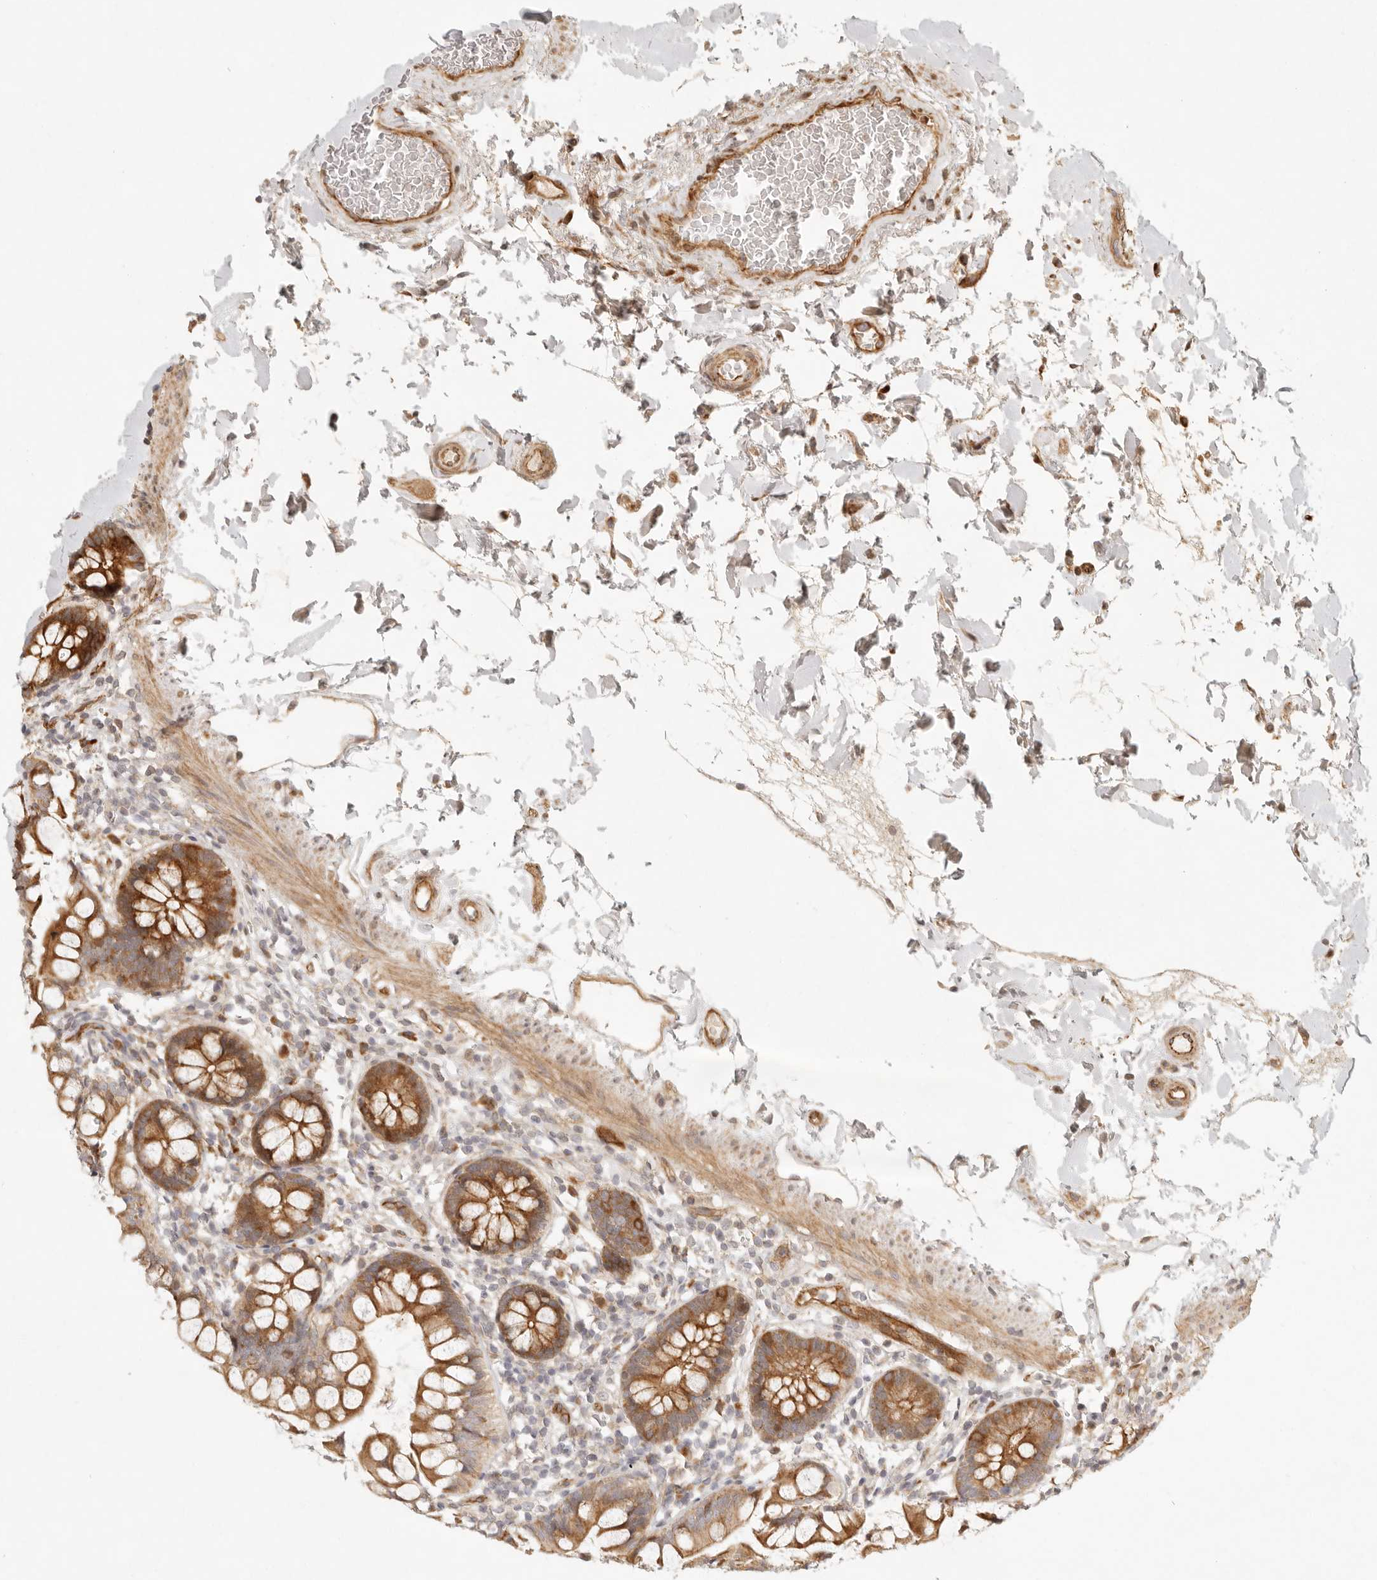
{"staining": {"intensity": "moderate", "quantity": ">75%", "location": "cytoplasmic/membranous"}, "tissue": "small intestine", "cell_type": "Glandular cells", "image_type": "normal", "snomed": [{"axis": "morphology", "description": "Normal tissue, NOS"}, {"axis": "topography", "description": "Small intestine"}], "caption": "Protein expression by immunohistochemistry (IHC) demonstrates moderate cytoplasmic/membranous staining in about >75% of glandular cells in normal small intestine. (brown staining indicates protein expression, while blue staining denotes nuclei).", "gene": "KLHL38", "patient": {"sex": "female", "age": 84}}